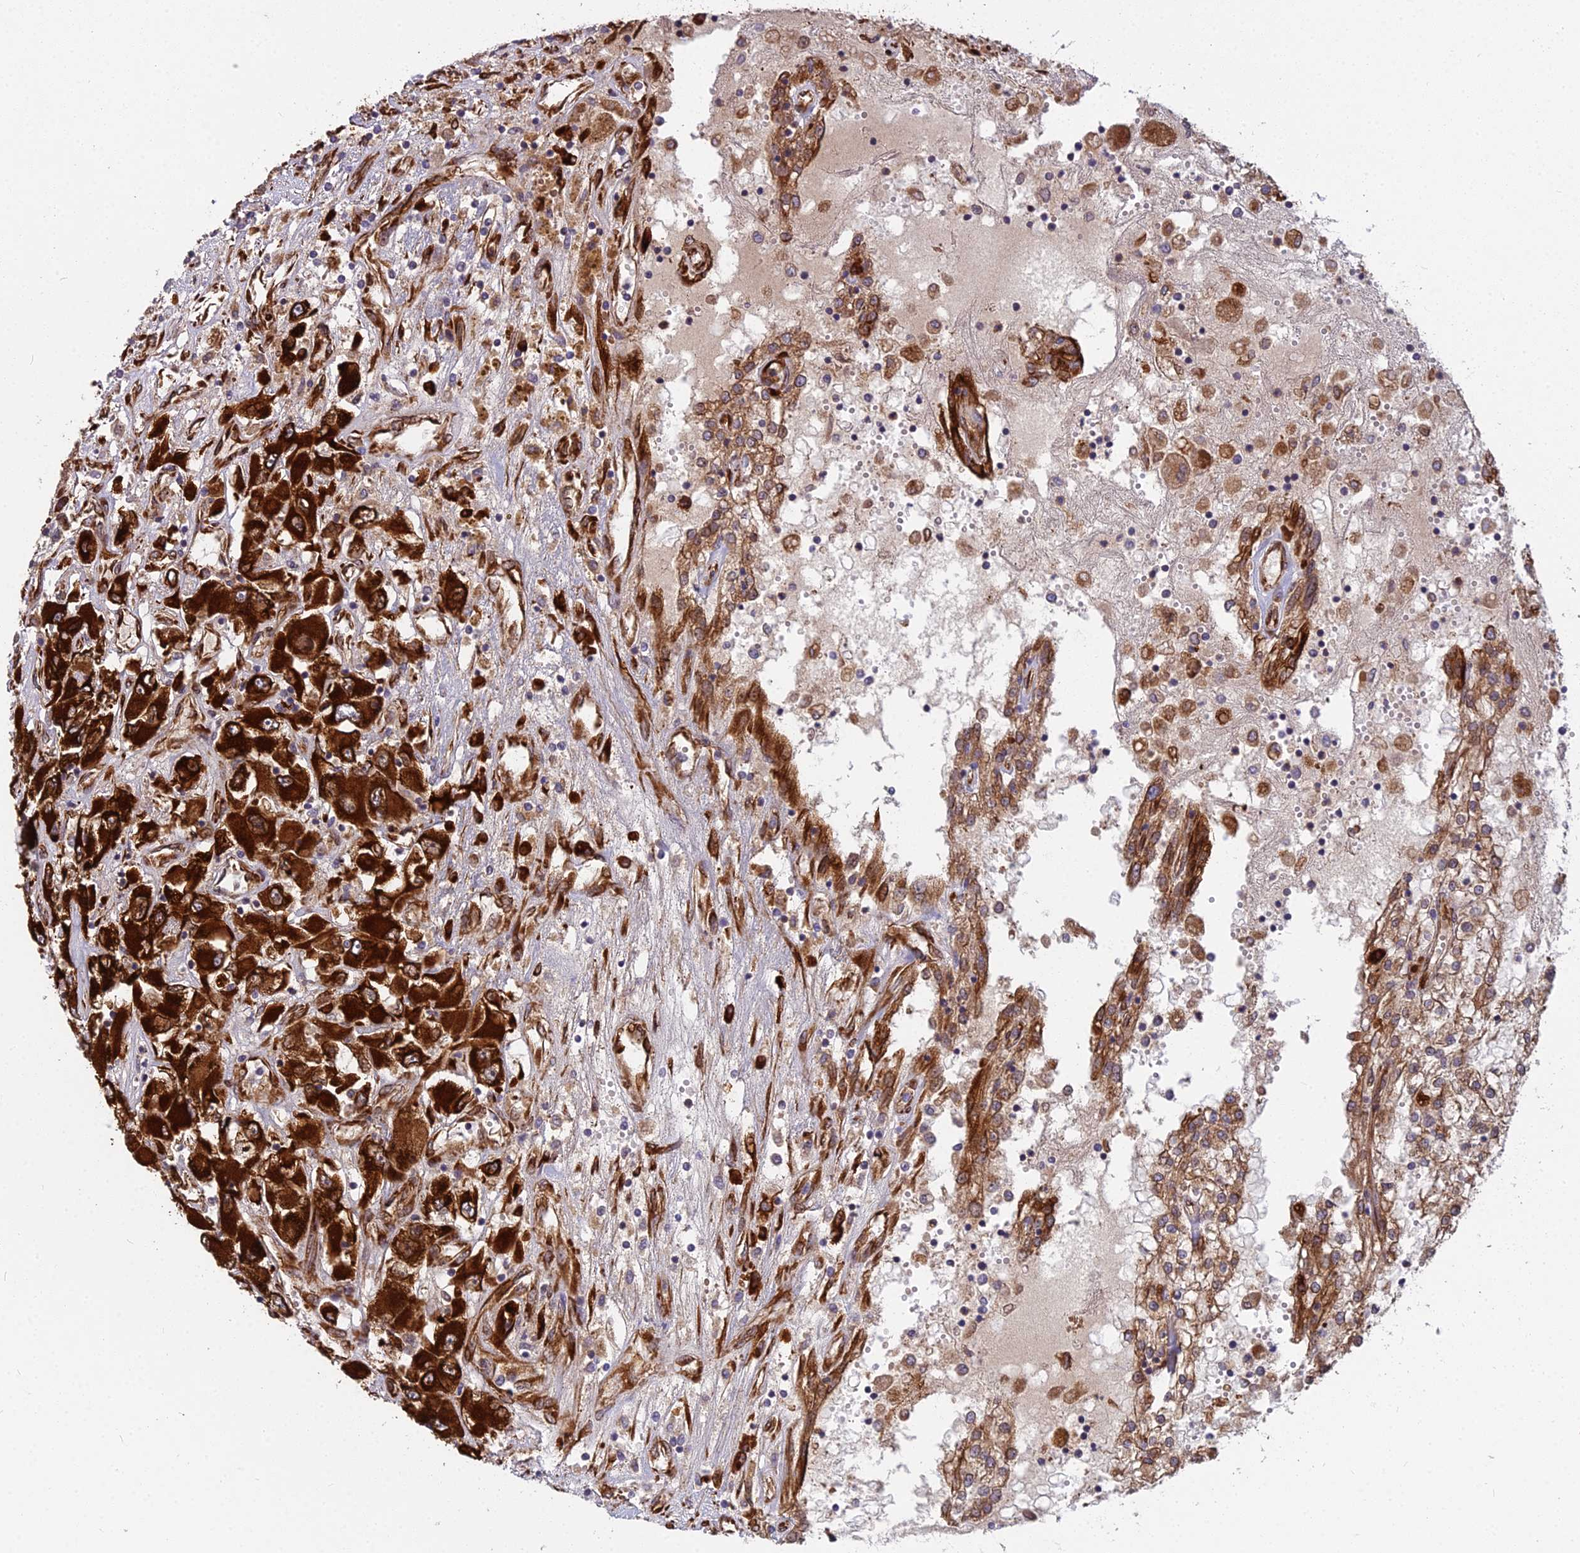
{"staining": {"intensity": "strong", "quantity": ">75%", "location": "cytoplasmic/membranous"}, "tissue": "renal cancer", "cell_type": "Tumor cells", "image_type": "cancer", "snomed": [{"axis": "morphology", "description": "Adenocarcinoma, NOS"}, {"axis": "topography", "description": "Kidney"}], "caption": "DAB immunohistochemical staining of renal adenocarcinoma displays strong cytoplasmic/membranous protein staining in about >75% of tumor cells.", "gene": "NDUFAF7", "patient": {"sex": "female", "age": 52}}